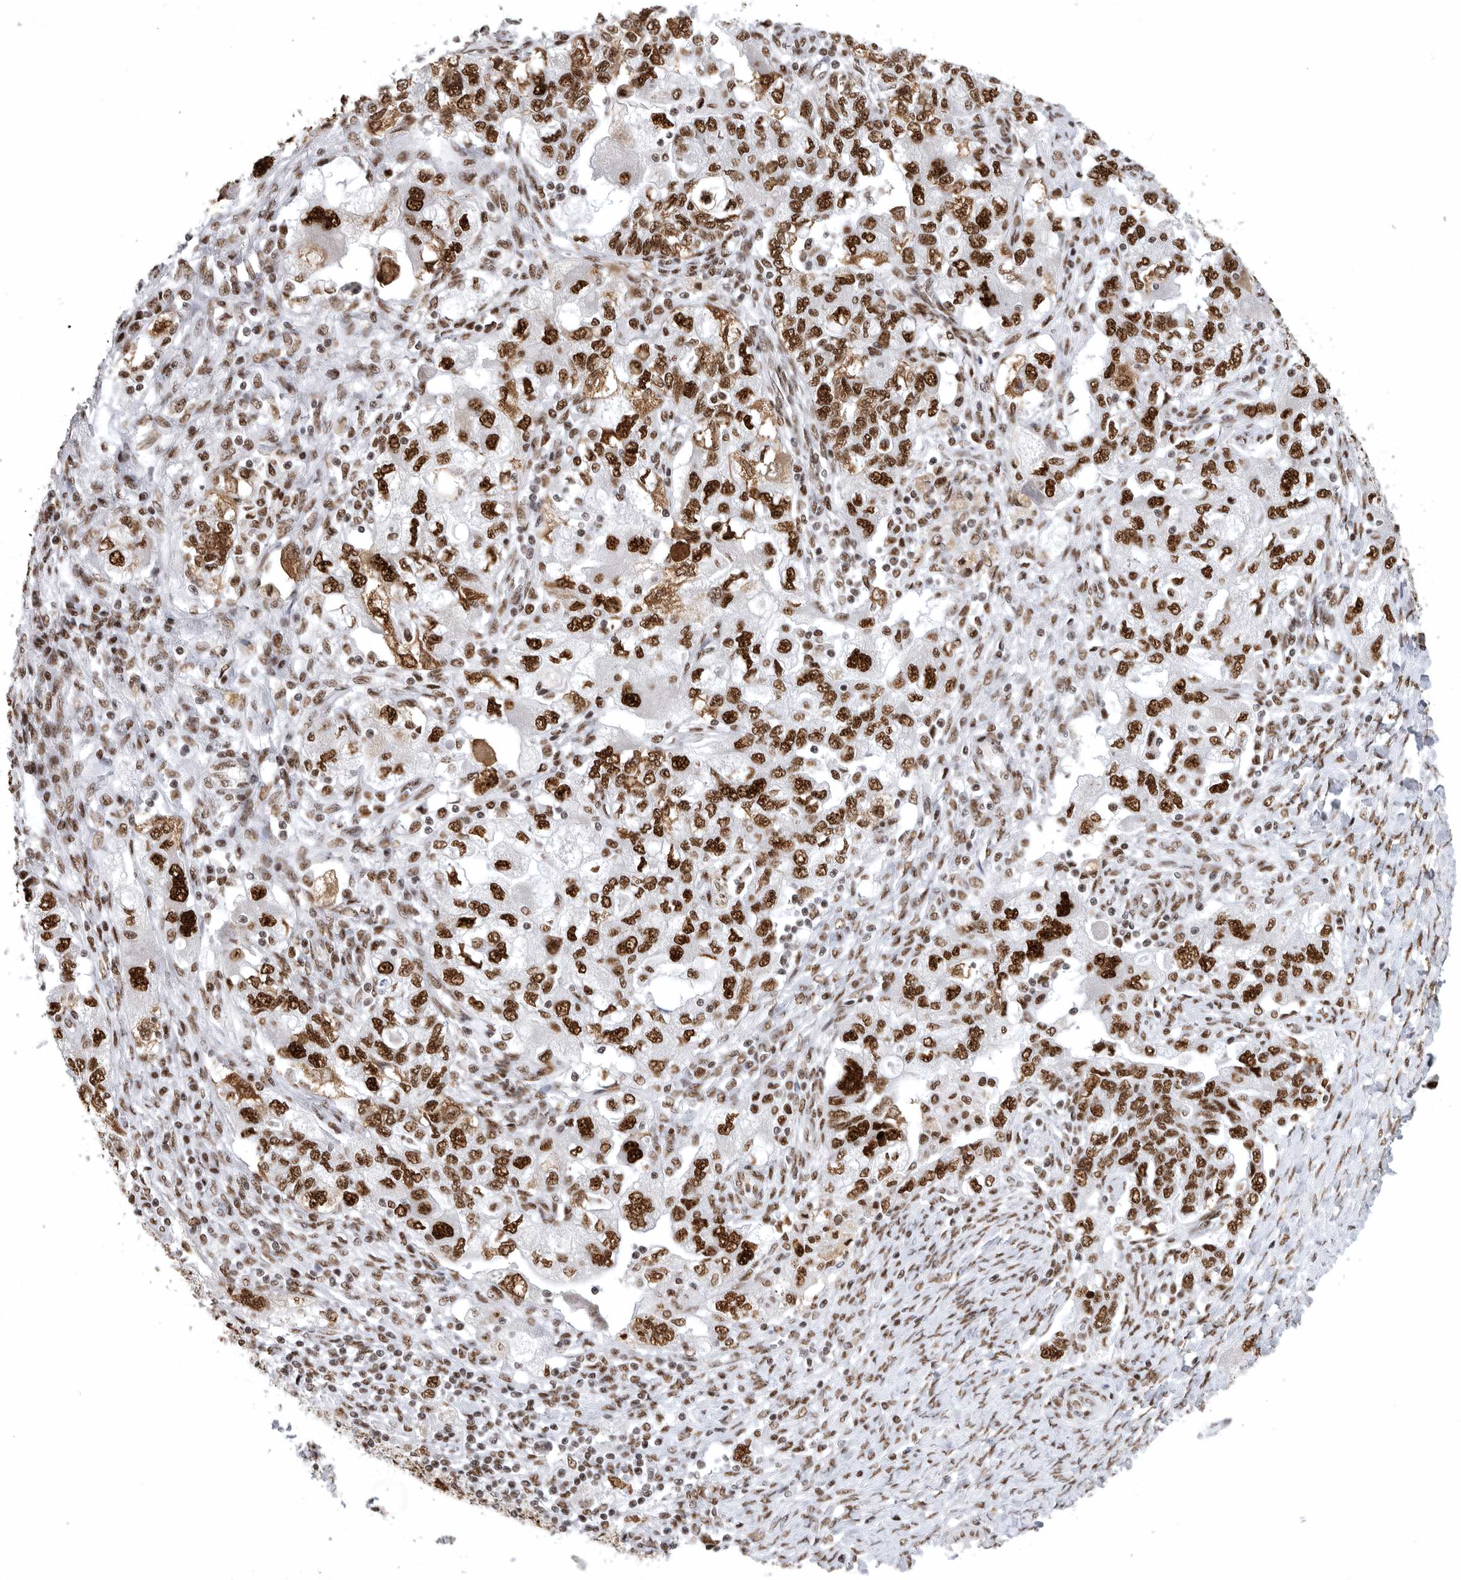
{"staining": {"intensity": "strong", "quantity": ">75%", "location": "nuclear"}, "tissue": "ovarian cancer", "cell_type": "Tumor cells", "image_type": "cancer", "snomed": [{"axis": "morphology", "description": "Carcinoma, NOS"}, {"axis": "morphology", "description": "Cystadenocarcinoma, serous, NOS"}, {"axis": "topography", "description": "Ovary"}], "caption": "Immunohistochemical staining of human ovarian serous cystadenocarcinoma exhibits strong nuclear protein expression in approximately >75% of tumor cells. (brown staining indicates protein expression, while blue staining denotes nuclei).", "gene": "BCLAF1", "patient": {"sex": "female", "age": 69}}